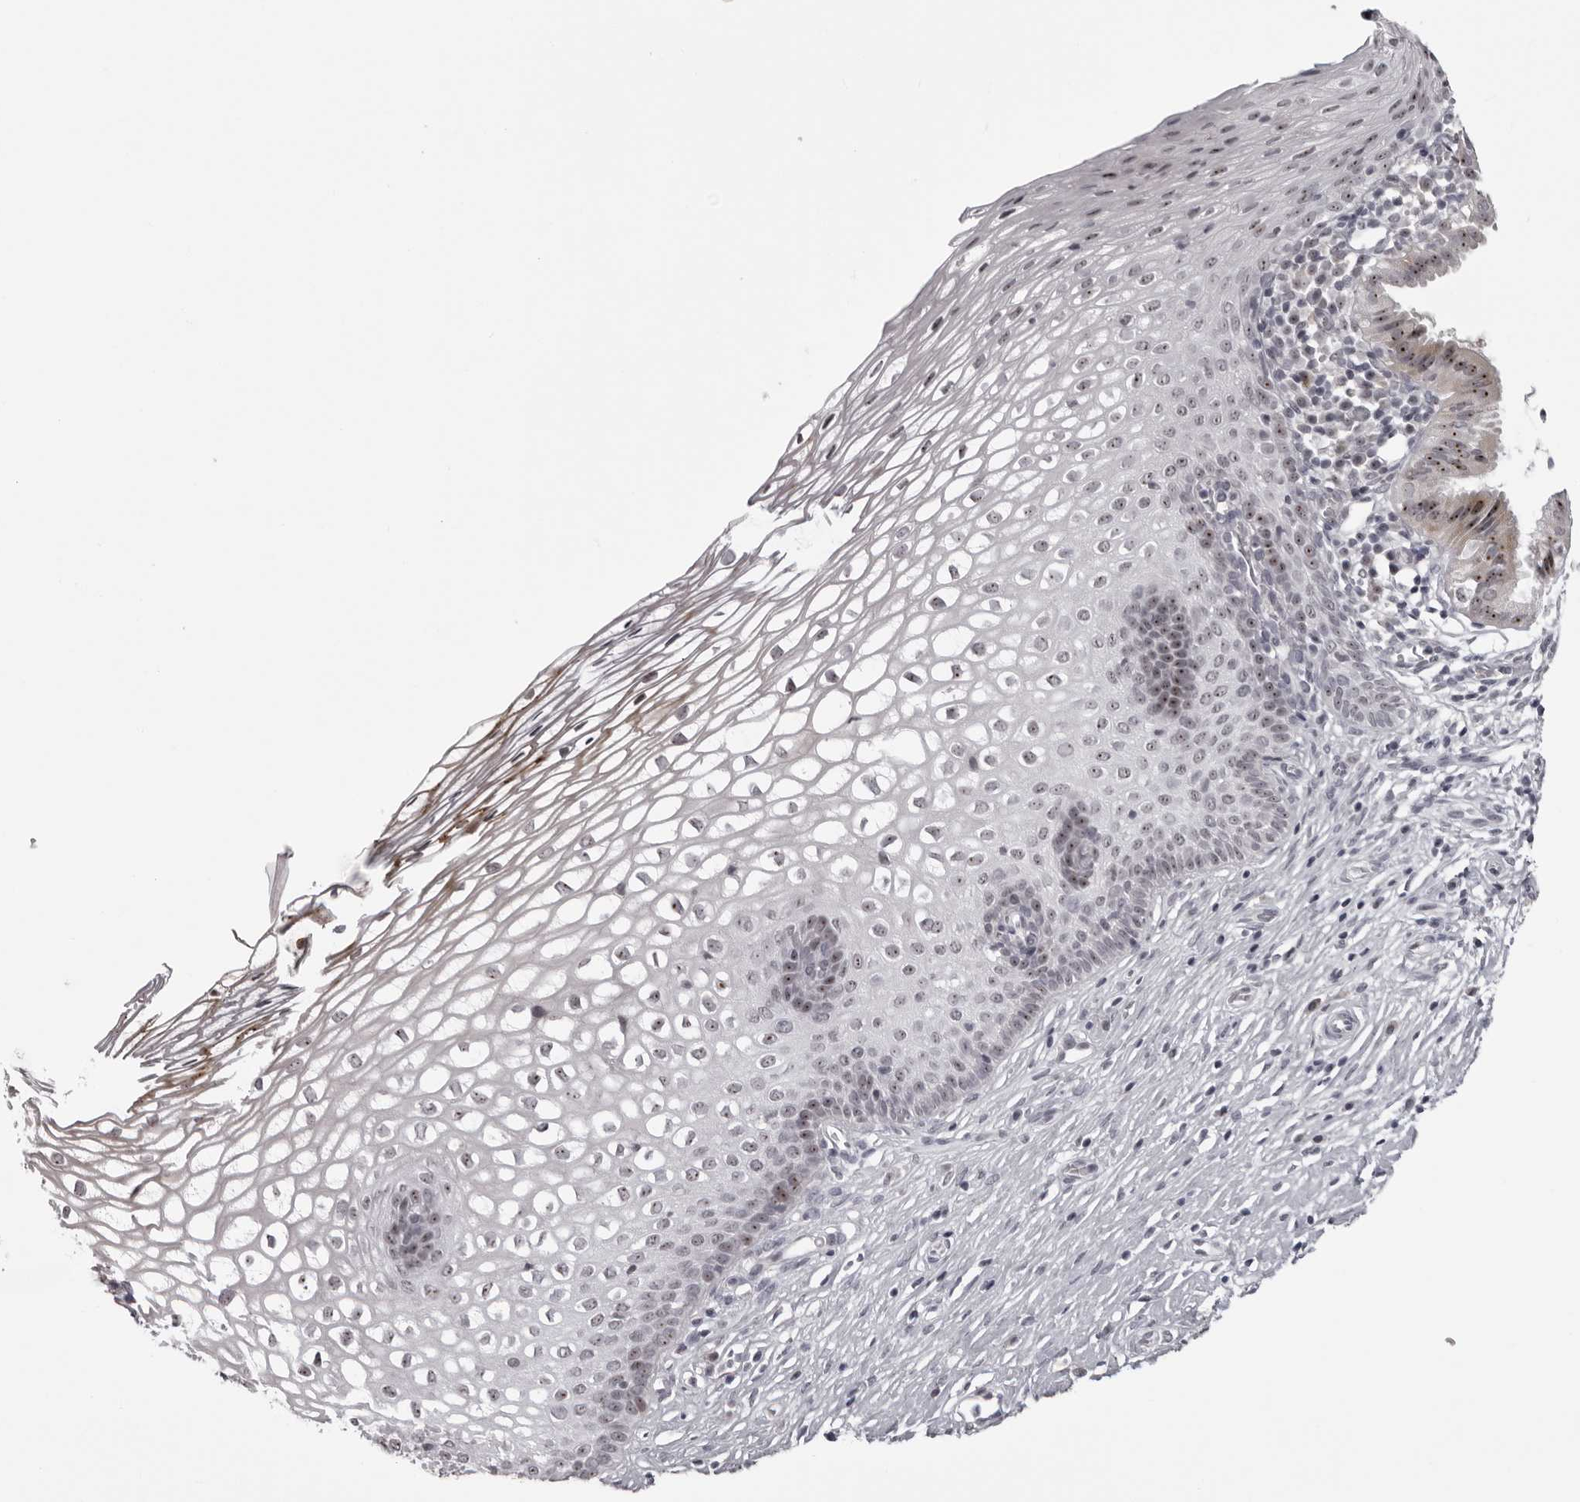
{"staining": {"intensity": "negative", "quantity": "none", "location": "none"}, "tissue": "cervix", "cell_type": "Glandular cells", "image_type": "normal", "snomed": [{"axis": "morphology", "description": "Normal tissue, NOS"}, {"axis": "topography", "description": "Cervix"}], "caption": "Glandular cells show no significant protein staining in unremarkable cervix. (DAB (3,3'-diaminobenzidine) immunohistochemistry with hematoxylin counter stain).", "gene": "HELZ", "patient": {"sex": "female", "age": 27}}